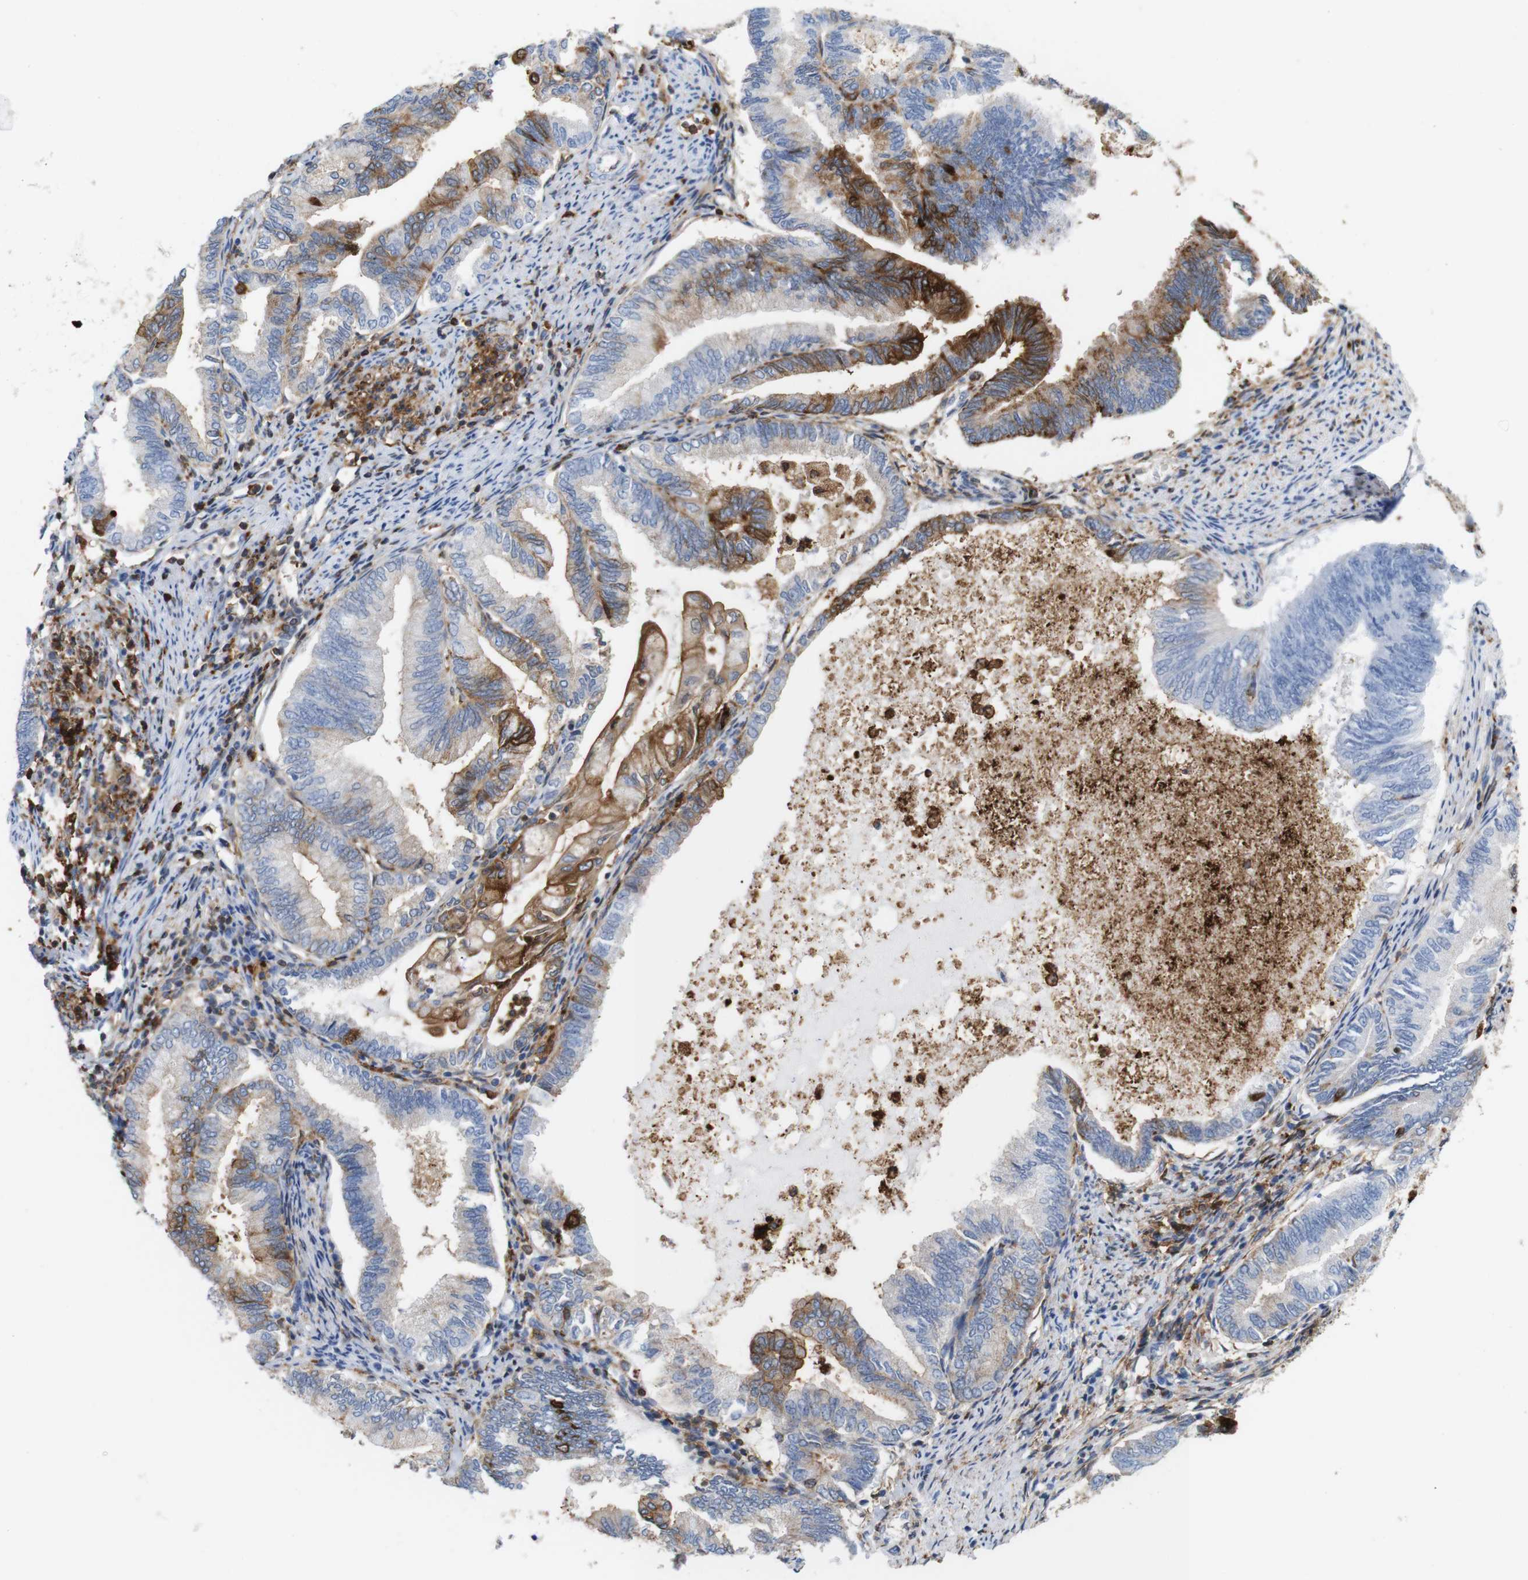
{"staining": {"intensity": "strong", "quantity": "<25%", "location": "cytoplasmic/membranous"}, "tissue": "endometrial cancer", "cell_type": "Tumor cells", "image_type": "cancer", "snomed": [{"axis": "morphology", "description": "Adenocarcinoma, NOS"}, {"axis": "topography", "description": "Endometrium"}], "caption": "This is an image of immunohistochemistry staining of endometrial cancer, which shows strong staining in the cytoplasmic/membranous of tumor cells.", "gene": "ANXA1", "patient": {"sex": "female", "age": 86}}